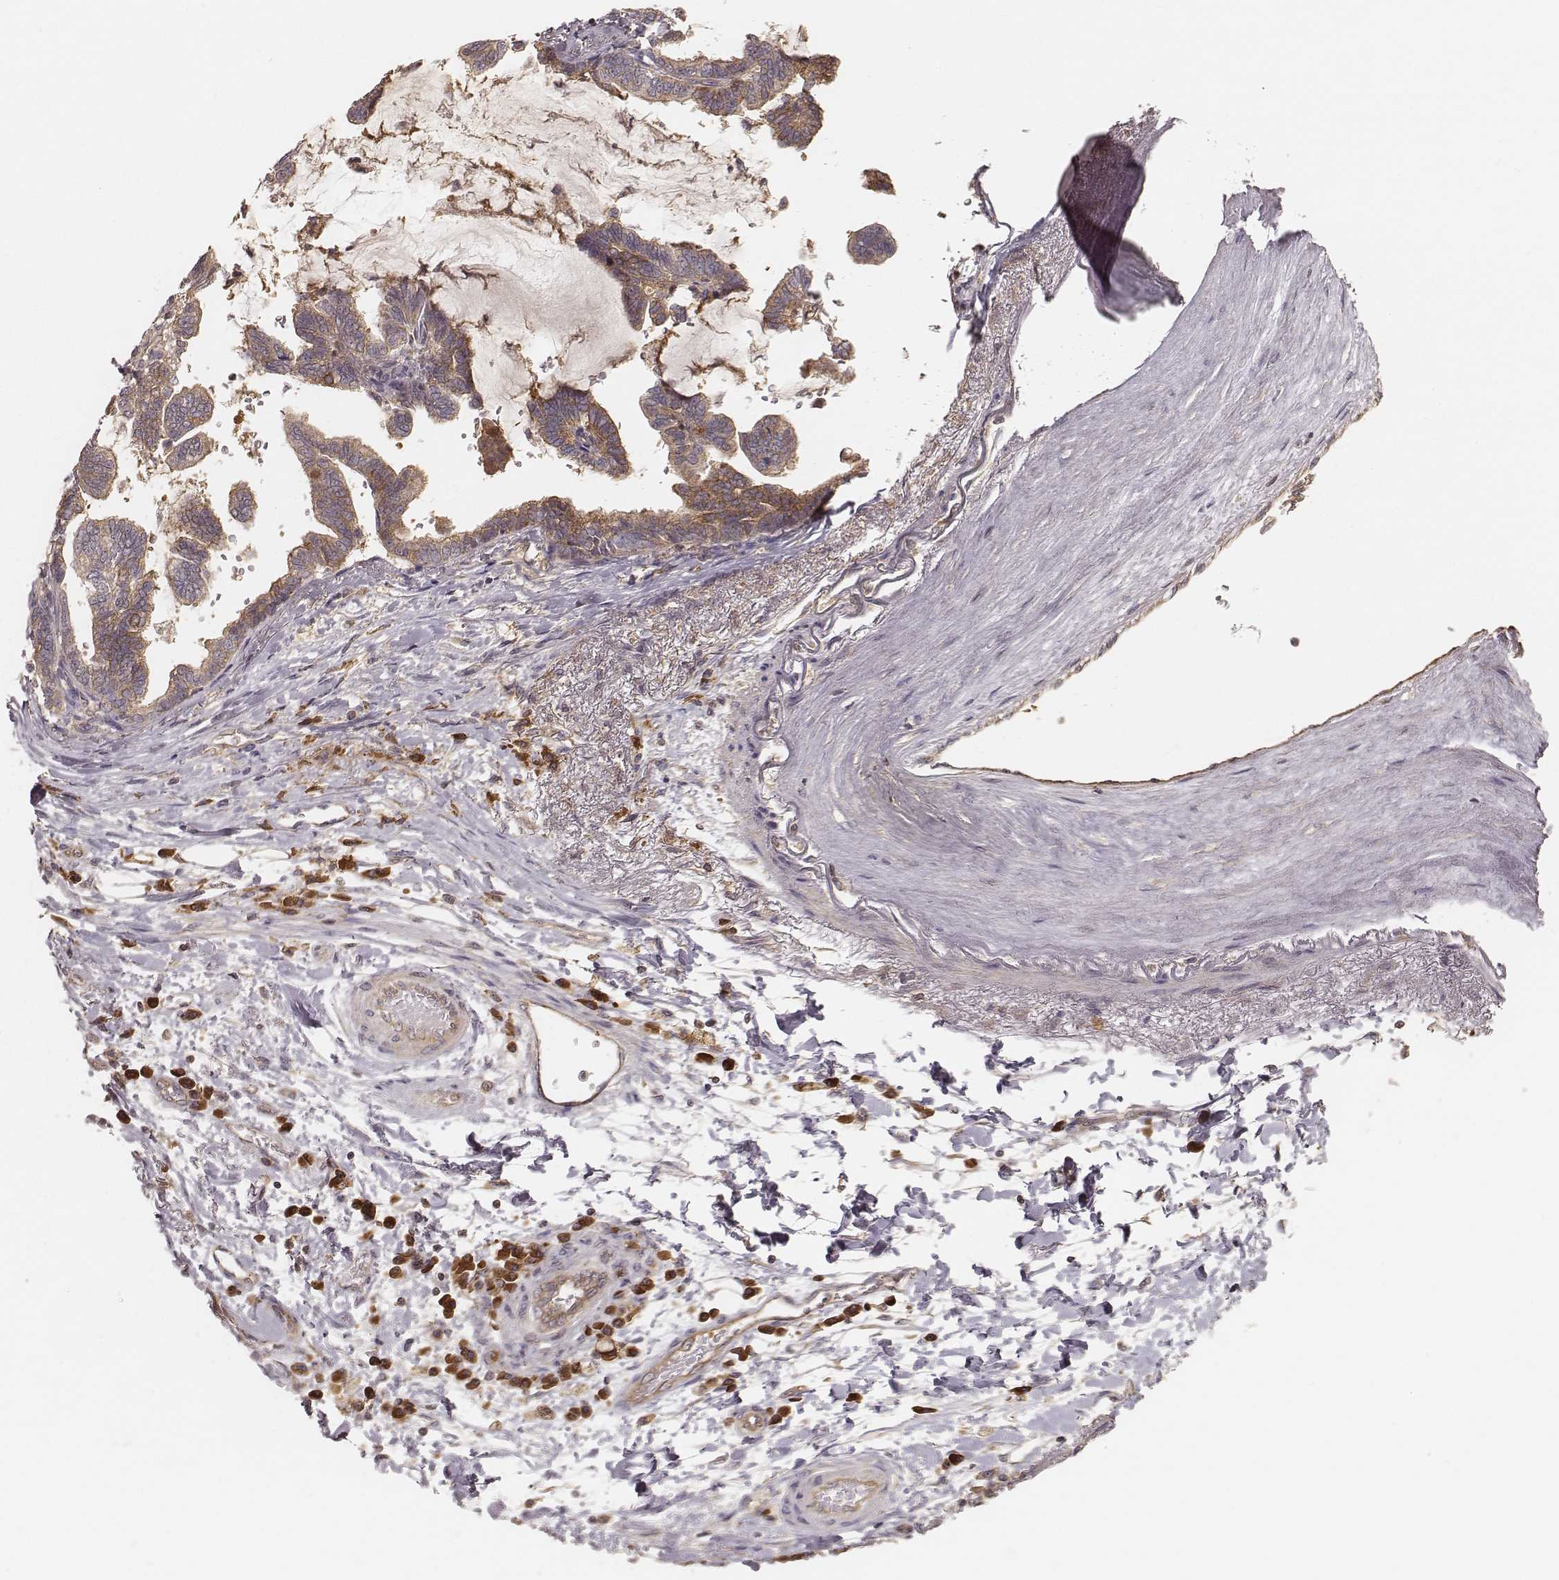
{"staining": {"intensity": "strong", "quantity": ">75%", "location": "cytoplasmic/membranous"}, "tissue": "stomach cancer", "cell_type": "Tumor cells", "image_type": "cancer", "snomed": [{"axis": "morphology", "description": "Adenocarcinoma, NOS"}, {"axis": "topography", "description": "Stomach"}], "caption": "Protein staining exhibits strong cytoplasmic/membranous positivity in approximately >75% of tumor cells in adenocarcinoma (stomach). The staining is performed using DAB (3,3'-diaminobenzidine) brown chromogen to label protein expression. The nuclei are counter-stained blue using hematoxylin.", "gene": "CARS1", "patient": {"sex": "male", "age": 83}}